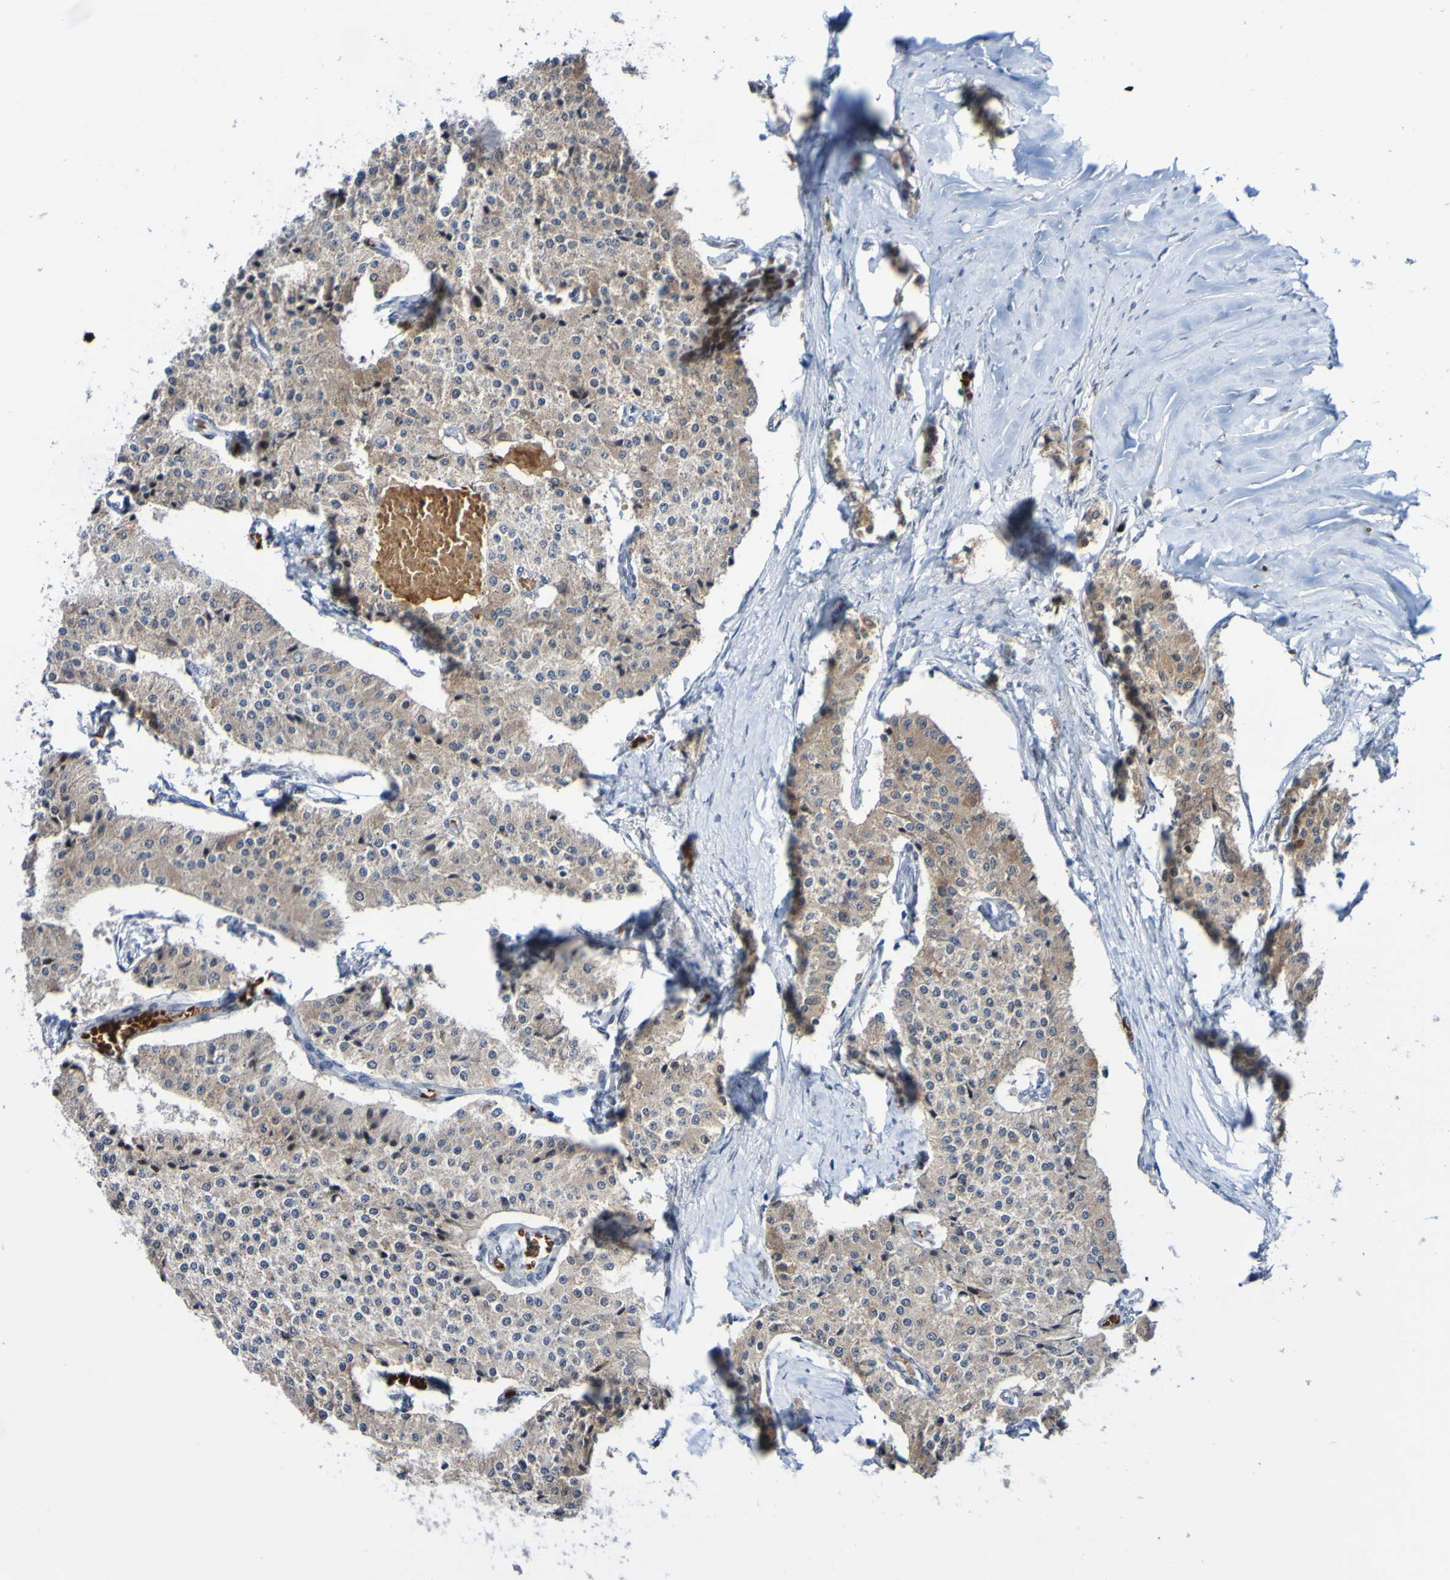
{"staining": {"intensity": "weak", "quantity": ">75%", "location": "cytoplasmic/membranous"}, "tissue": "carcinoid", "cell_type": "Tumor cells", "image_type": "cancer", "snomed": [{"axis": "morphology", "description": "Carcinoid, malignant, NOS"}, {"axis": "topography", "description": "Colon"}], "caption": "Weak cytoplasmic/membranous protein staining is appreciated in approximately >75% of tumor cells in malignant carcinoid. Nuclei are stained in blue.", "gene": "PCGF1", "patient": {"sex": "female", "age": 52}}